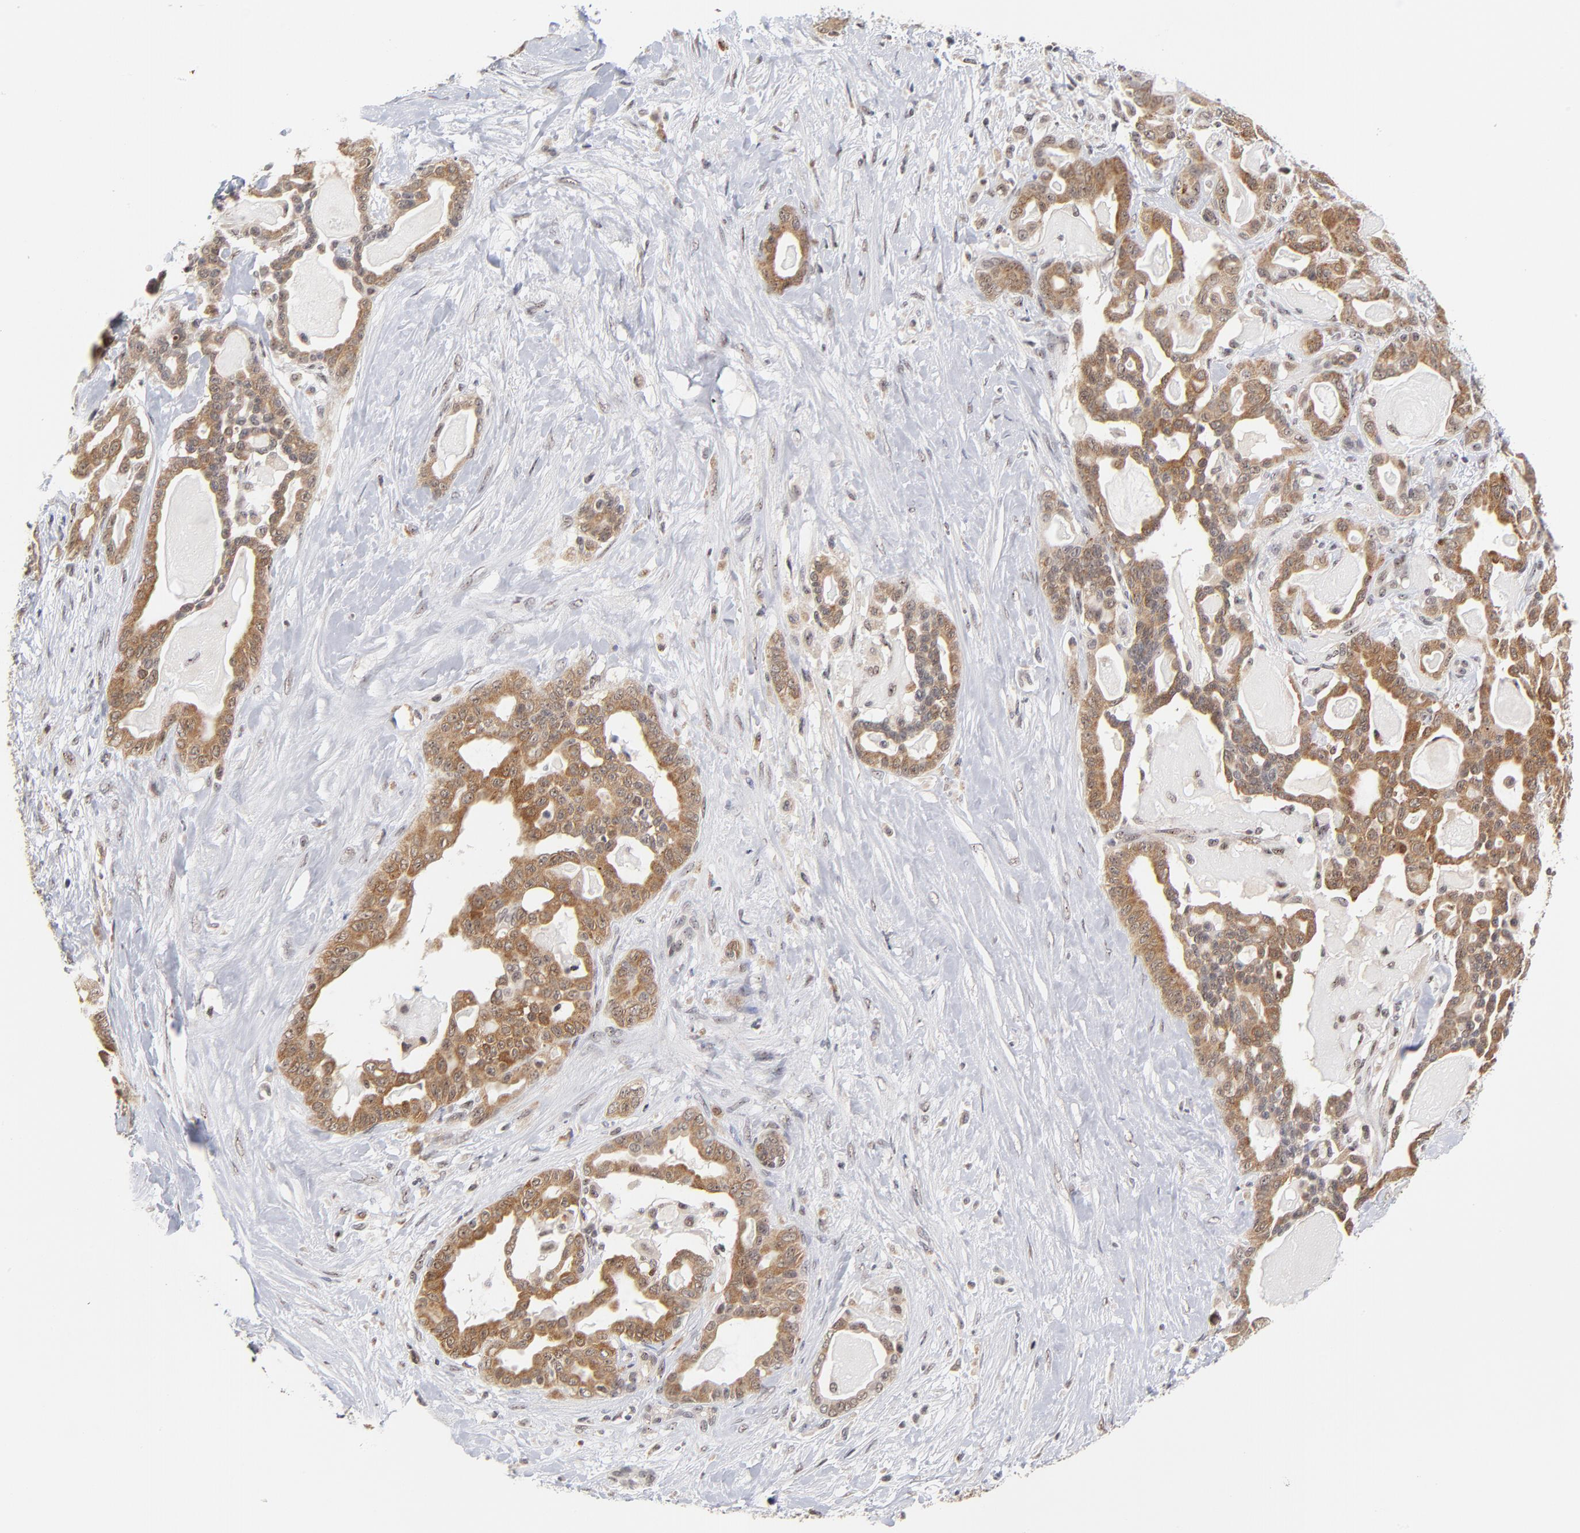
{"staining": {"intensity": "moderate", "quantity": ">75%", "location": "cytoplasmic/membranous"}, "tissue": "pancreatic cancer", "cell_type": "Tumor cells", "image_type": "cancer", "snomed": [{"axis": "morphology", "description": "Adenocarcinoma, NOS"}, {"axis": "topography", "description": "Pancreas"}], "caption": "The micrograph shows a brown stain indicating the presence of a protein in the cytoplasmic/membranous of tumor cells in pancreatic cancer (adenocarcinoma).", "gene": "ZNF419", "patient": {"sex": "male", "age": 63}}